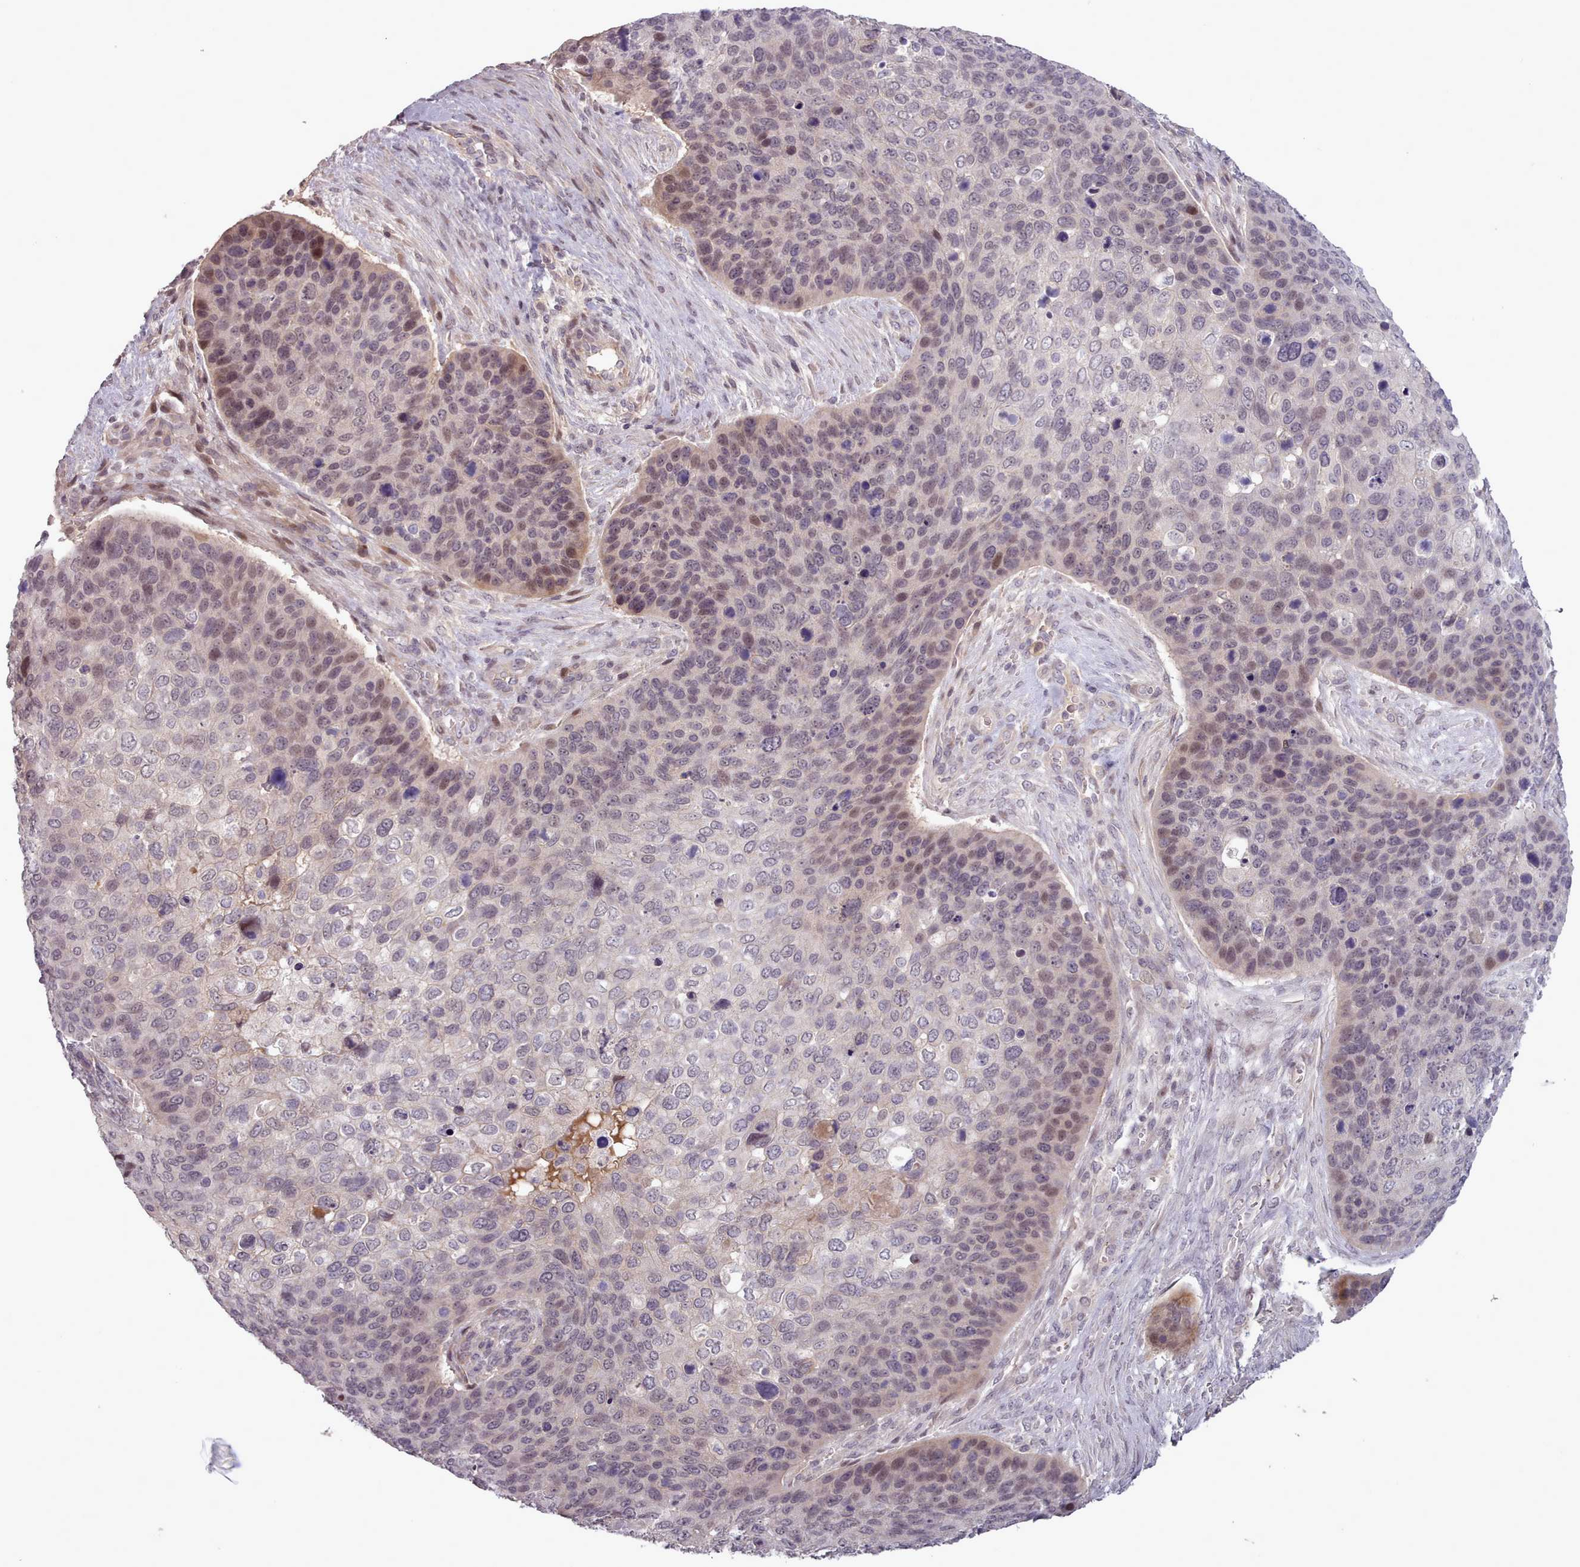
{"staining": {"intensity": "weak", "quantity": "<25%", "location": "nuclear"}, "tissue": "skin cancer", "cell_type": "Tumor cells", "image_type": "cancer", "snomed": [{"axis": "morphology", "description": "Basal cell carcinoma"}, {"axis": "topography", "description": "Skin"}], "caption": "This is an immunohistochemistry photomicrograph of human basal cell carcinoma (skin). There is no positivity in tumor cells.", "gene": "LEFTY2", "patient": {"sex": "female", "age": 74}}